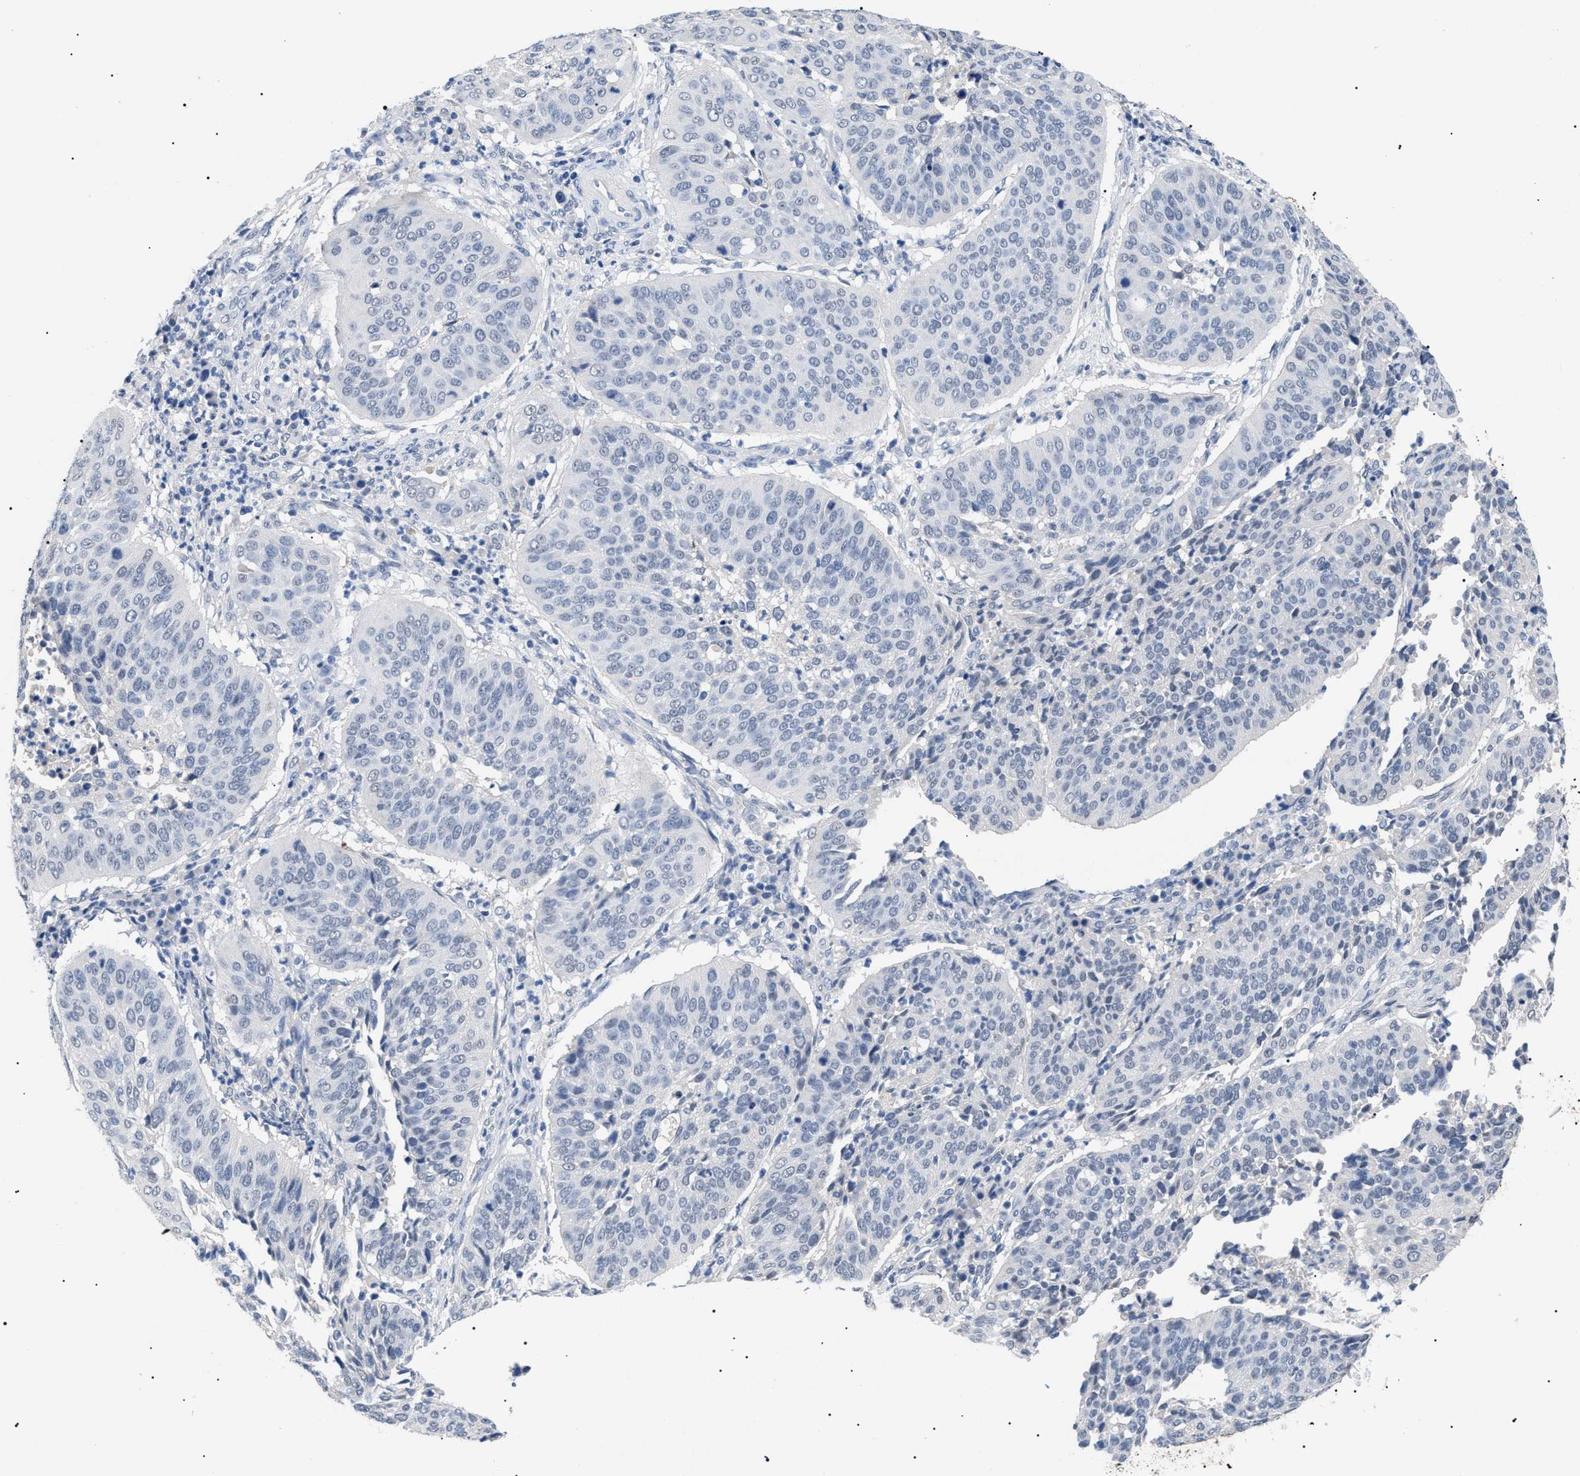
{"staining": {"intensity": "negative", "quantity": "none", "location": "none"}, "tissue": "cervical cancer", "cell_type": "Tumor cells", "image_type": "cancer", "snomed": [{"axis": "morphology", "description": "Normal tissue, NOS"}, {"axis": "morphology", "description": "Squamous cell carcinoma, NOS"}, {"axis": "topography", "description": "Cervix"}], "caption": "The immunohistochemistry micrograph has no significant staining in tumor cells of cervical cancer tissue. (Brightfield microscopy of DAB (3,3'-diaminobenzidine) IHC at high magnification).", "gene": "PRRT2", "patient": {"sex": "female", "age": 39}}